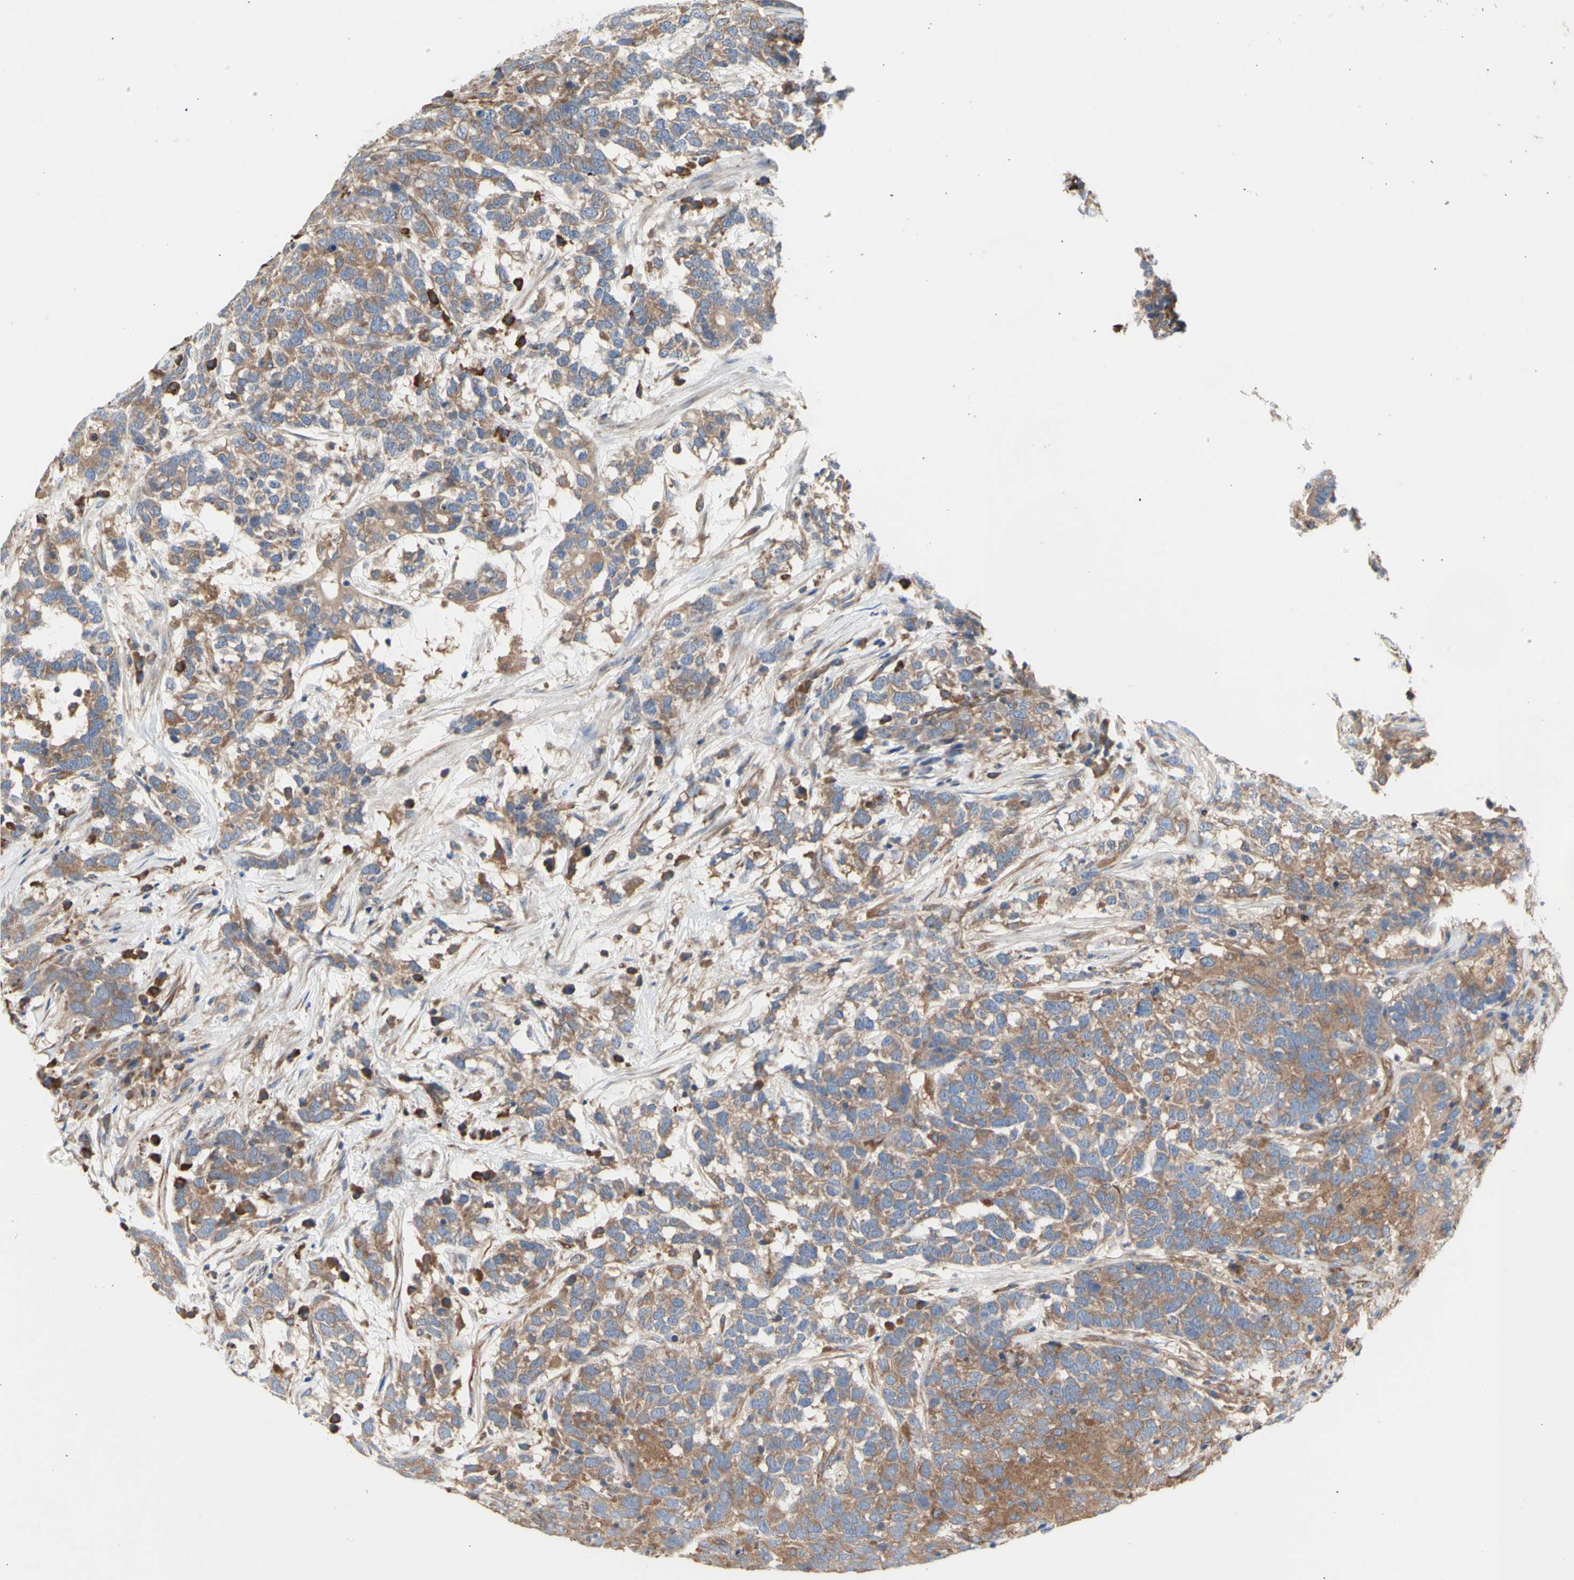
{"staining": {"intensity": "moderate", "quantity": "25%-75%", "location": "cytoplasmic/membranous"}, "tissue": "testis cancer", "cell_type": "Tumor cells", "image_type": "cancer", "snomed": [{"axis": "morphology", "description": "Carcinoma, Embryonal, NOS"}, {"axis": "topography", "description": "Testis"}], "caption": "Tumor cells display medium levels of moderate cytoplasmic/membranous staining in about 25%-75% of cells in human testis cancer.", "gene": "KLC1", "patient": {"sex": "male", "age": 26}}